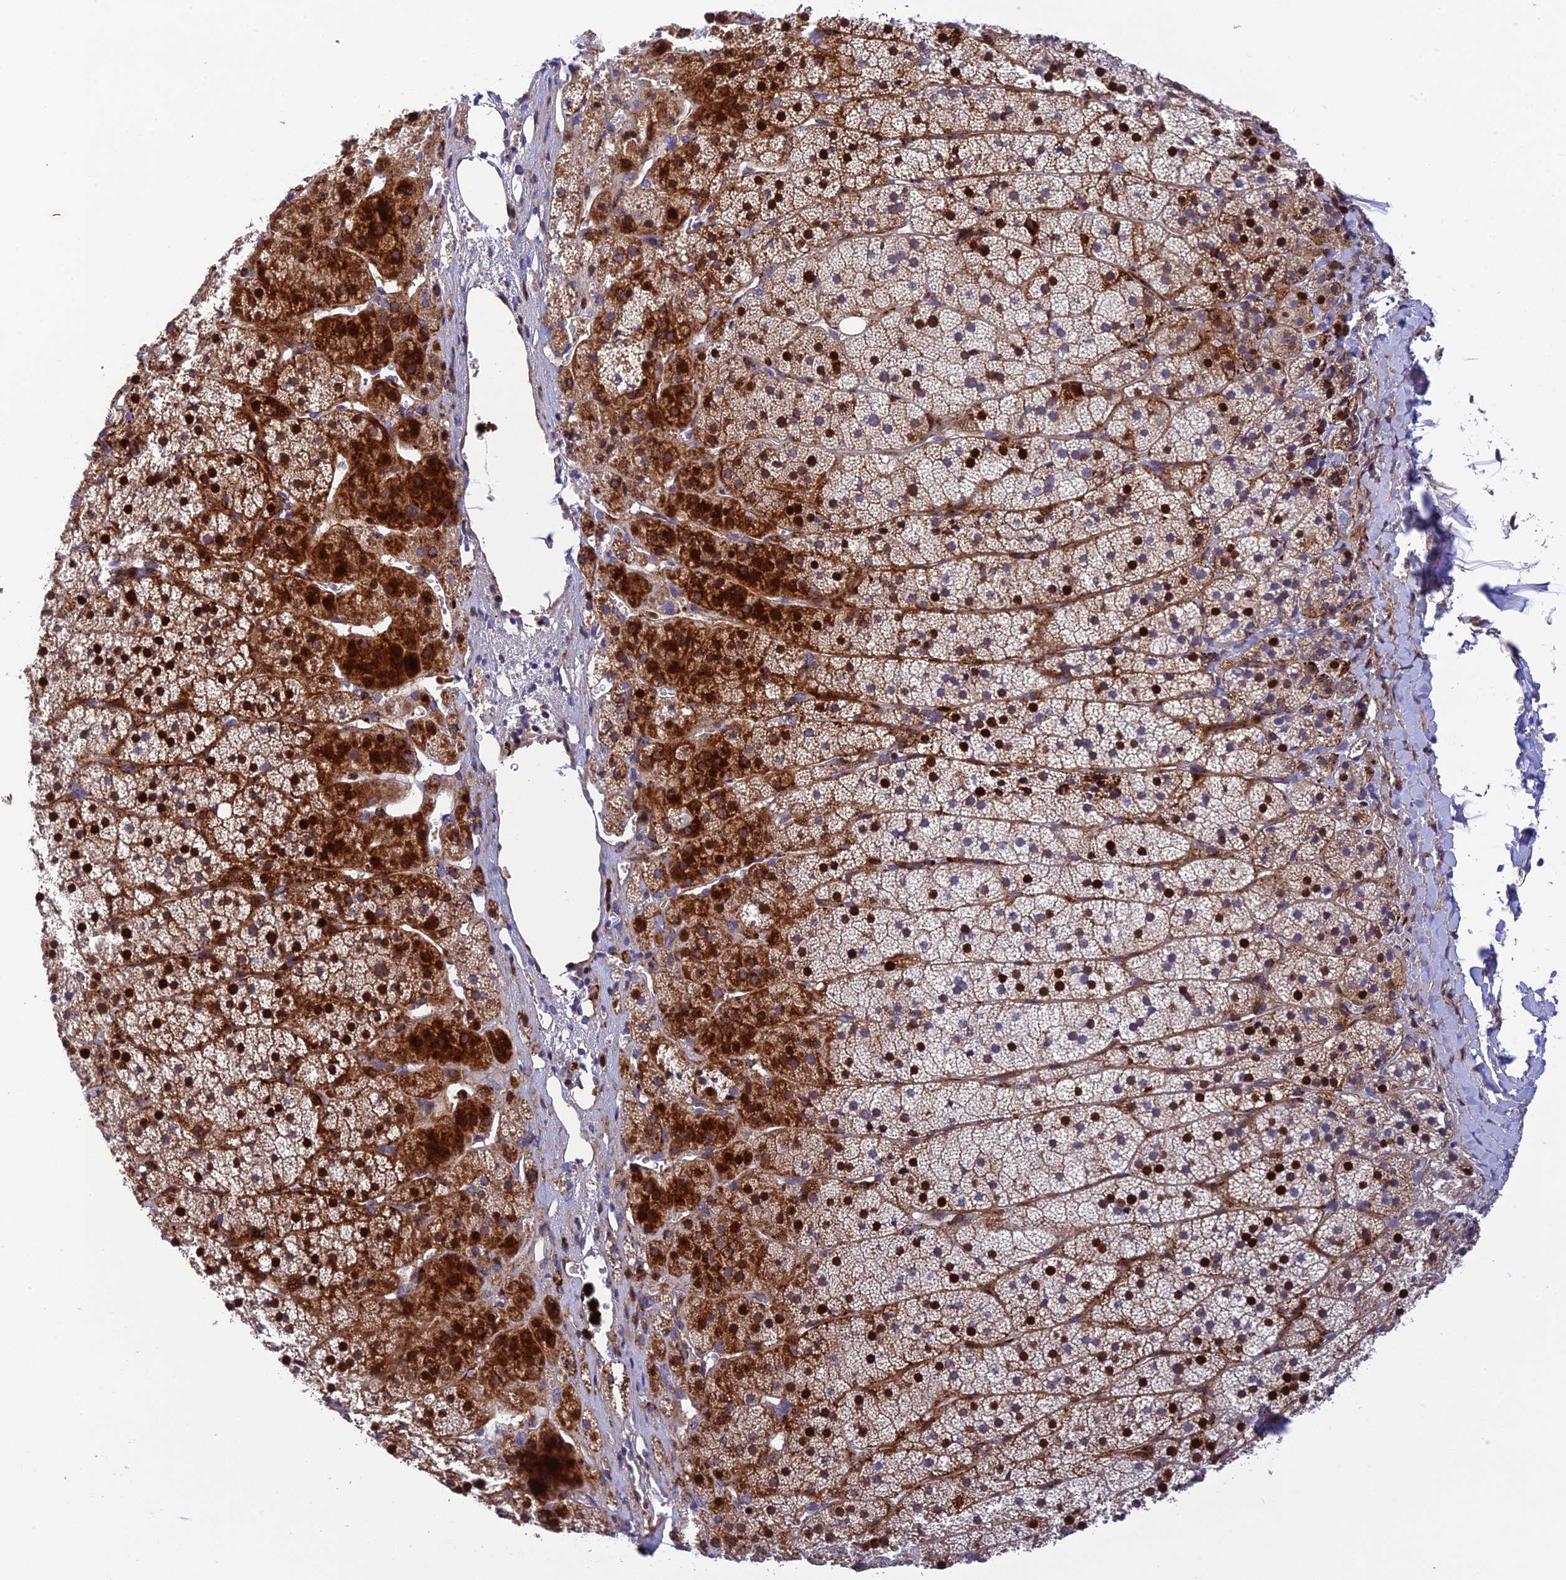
{"staining": {"intensity": "strong", "quantity": ">75%", "location": "cytoplasmic/membranous,nuclear"}, "tissue": "adrenal gland", "cell_type": "Glandular cells", "image_type": "normal", "snomed": [{"axis": "morphology", "description": "Normal tissue, NOS"}, {"axis": "topography", "description": "Adrenal gland"}], "caption": "Immunohistochemical staining of benign adrenal gland exhibits strong cytoplasmic/membranous,nuclear protein positivity in approximately >75% of glandular cells.", "gene": "CPSF4L", "patient": {"sex": "female", "age": 44}}